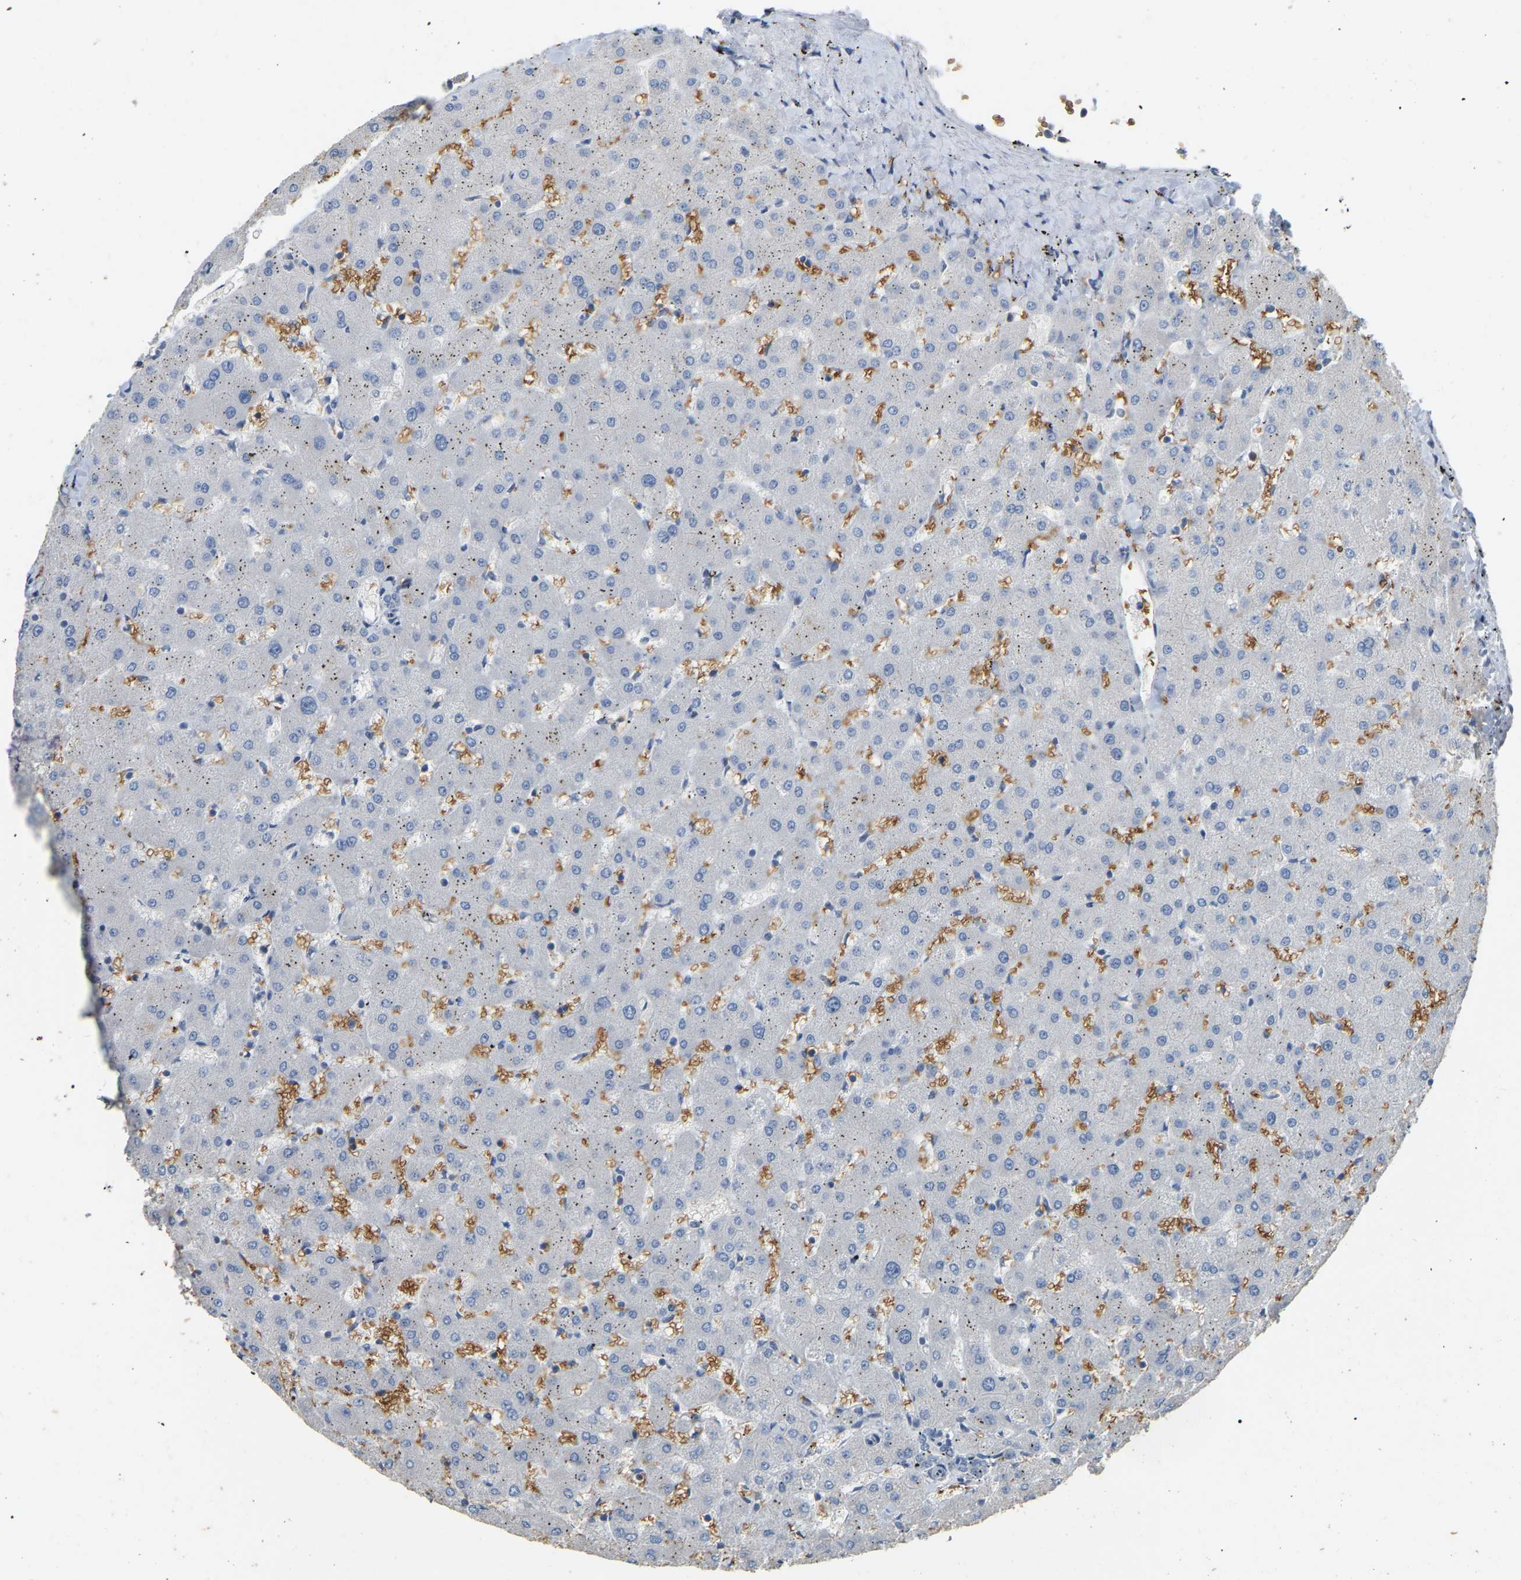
{"staining": {"intensity": "negative", "quantity": "none", "location": "none"}, "tissue": "liver", "cell_type": "Cholangiocytes", "image_type": "normal", "snomed": [{"axis": "morphology", "description": "Normal tissue, NOS"}, {"axis": "topography", "description": "Liver"}], "caption": "High power microscopy micrograph of an immunohistochemistry (IHC) photomicrograph of unremarkable liver, revealing no significant staining in cholangiocytes.", "gene": "CFAP298", "patient": {"sex": "female", "age": 63}}